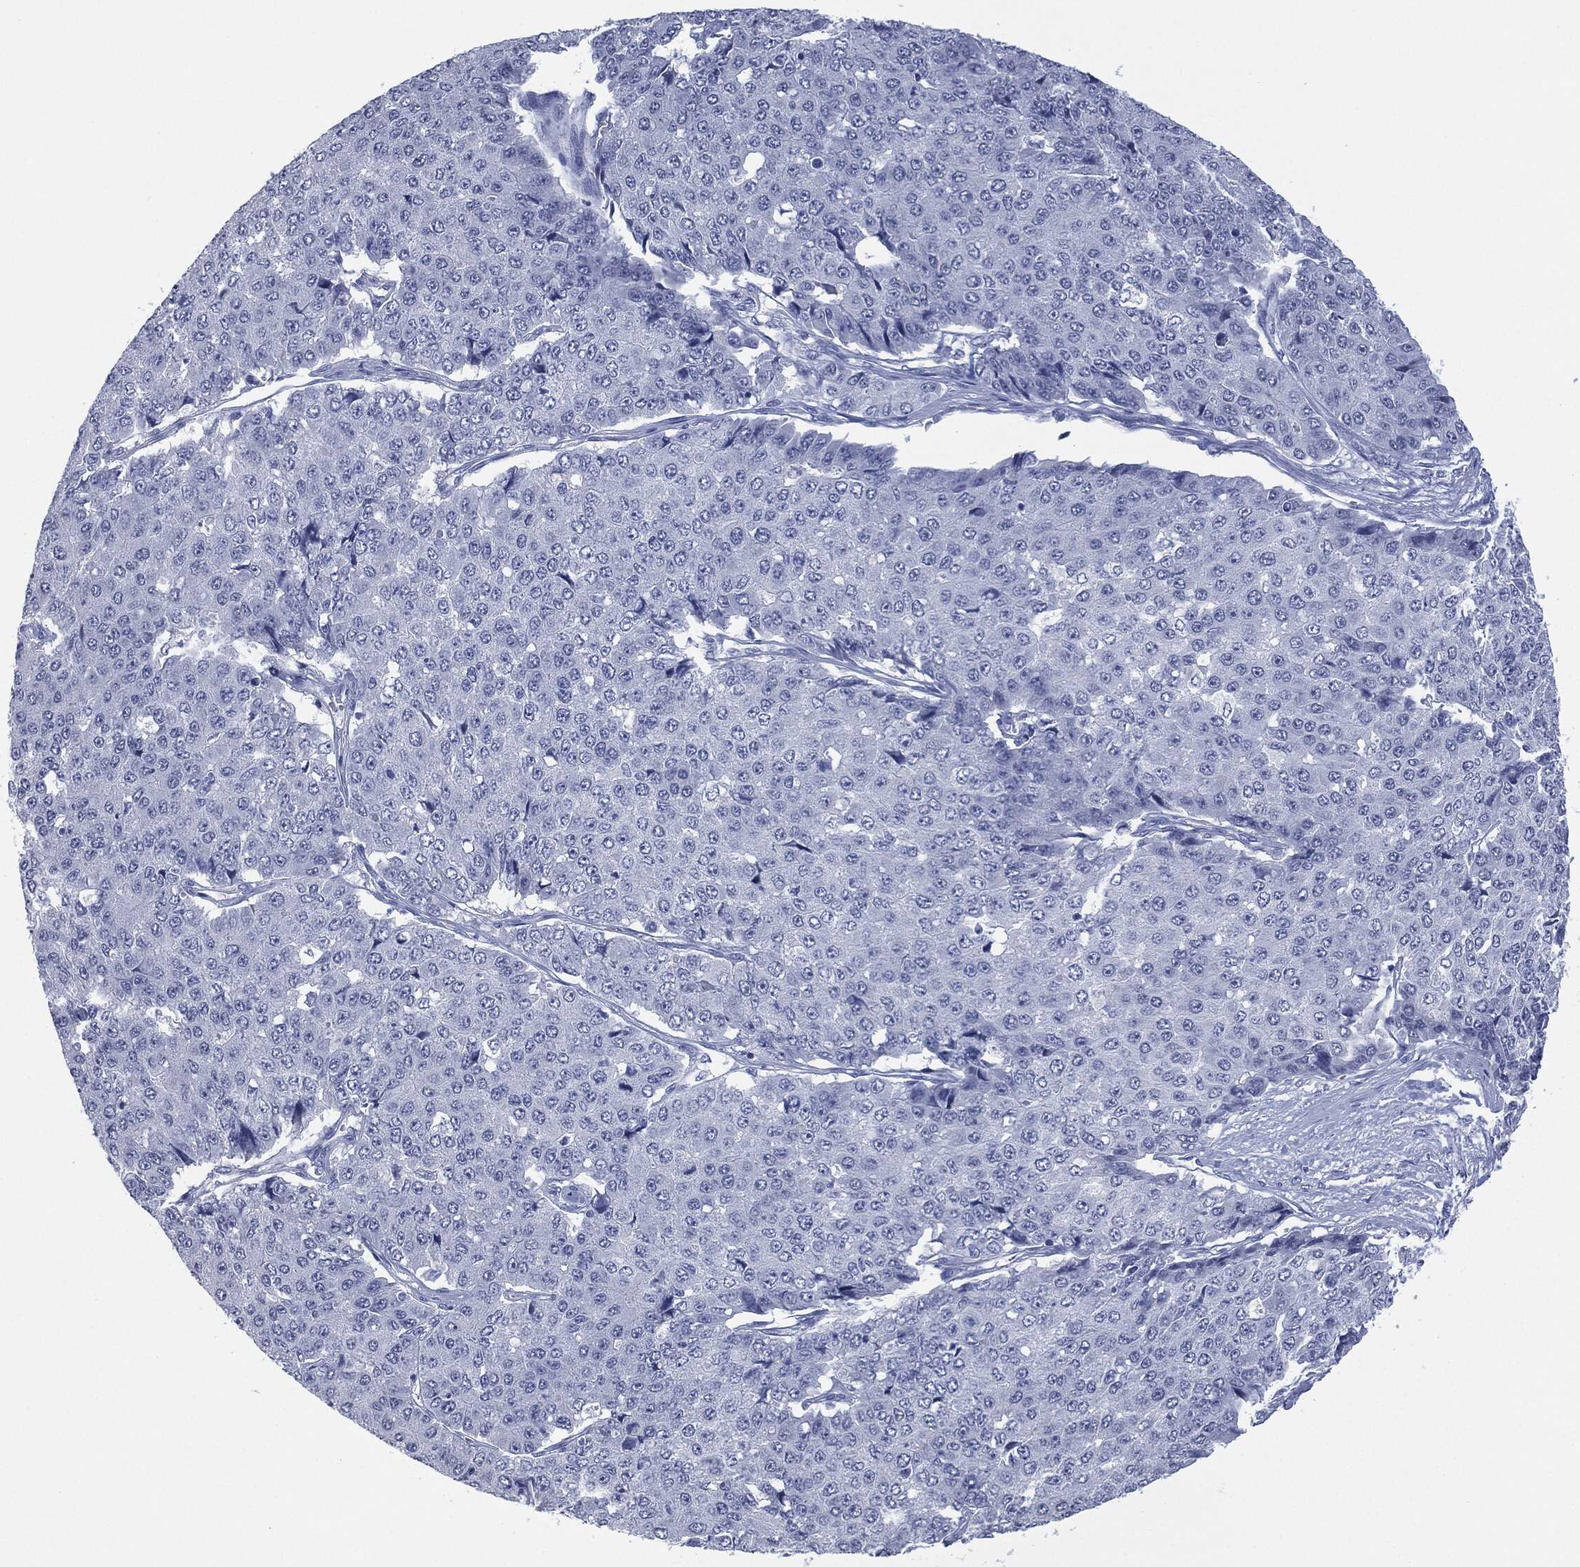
{"staining": {"intensity": "negative", "quantity": "none", "location": "none"}, "tissue": "pancreatic cancer", "cell_type": "Tumor cells", "image_type": "cancer", "snomed": [{"axis": "morphology", "description": "Normal tissue, NOS"}, {"axis": "morphology", "description": "Adenocarcinoma, NOS"}, {"axis": "topography", "description": "Pancreas"}, {"axis": "topography", "description": "Duodenum"}], "caption": "Tumor cells are negative for brown protein staining in adenocarcinoma (pancreatic).", "gene": "MUC16", "patient": {"sex": "male", "age": 50}}